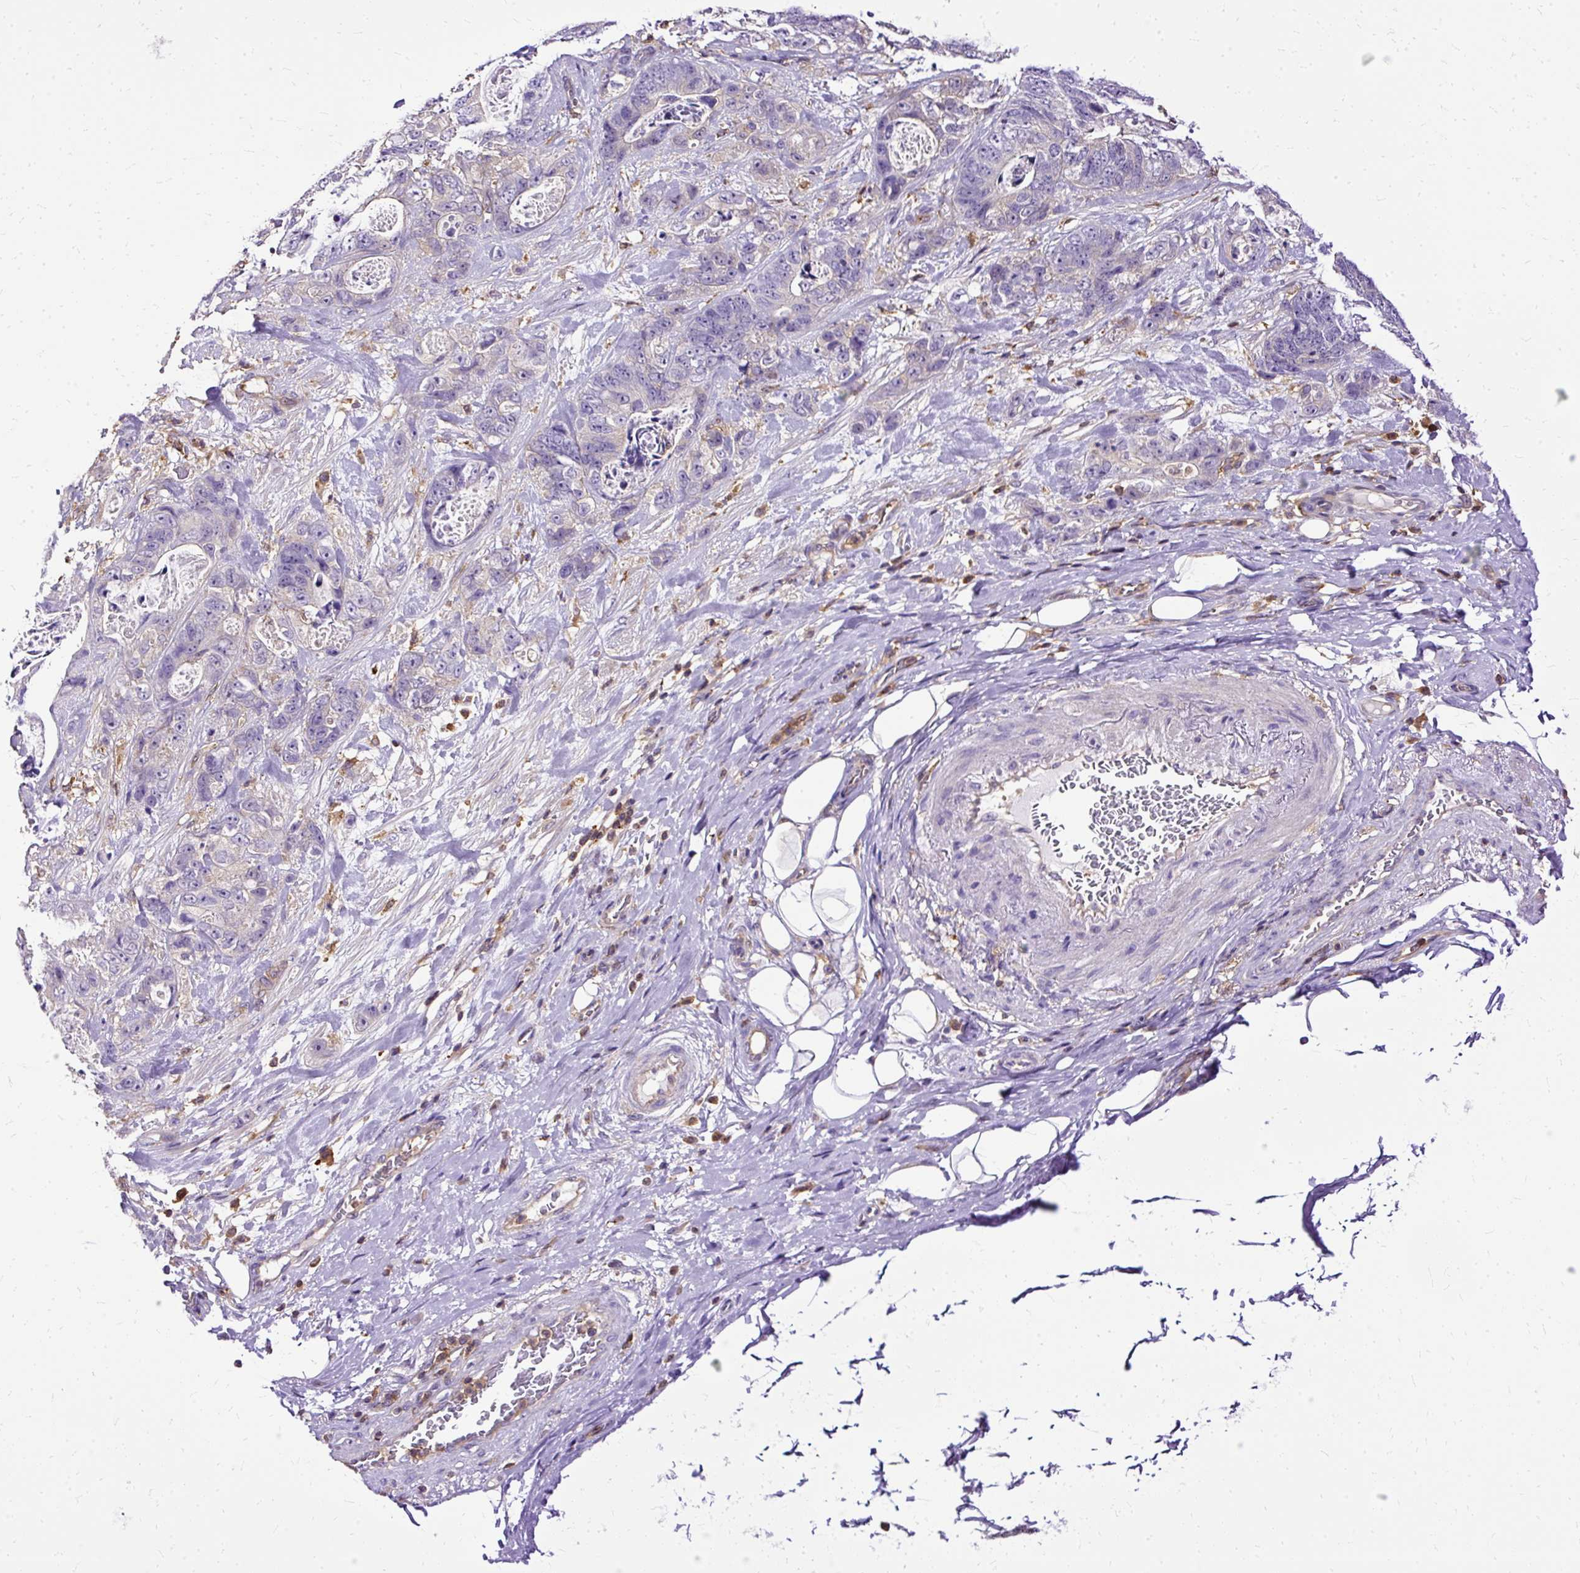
{"staining": {"intensity": "negative", "quantity": "none", "location": "none"}, "tissue": "stomach cancer", "cell_type": "Tumor cells", "image_type": "cancer", "snomed": [{"axis": "morphology", "description": "Normal tissue, NOS"}, {"axis": "morphology", "description": "Adenocarcinoma, NOS"}, {"axis": "topography", "description": "Stomach"}], "caption": "Immunohistochemical staining of human adenocarcinoma (stomach) shows no significant positivity in tumor cells.", "gene": "TWF2", "patient": {"sex": "female", "age": 89}}